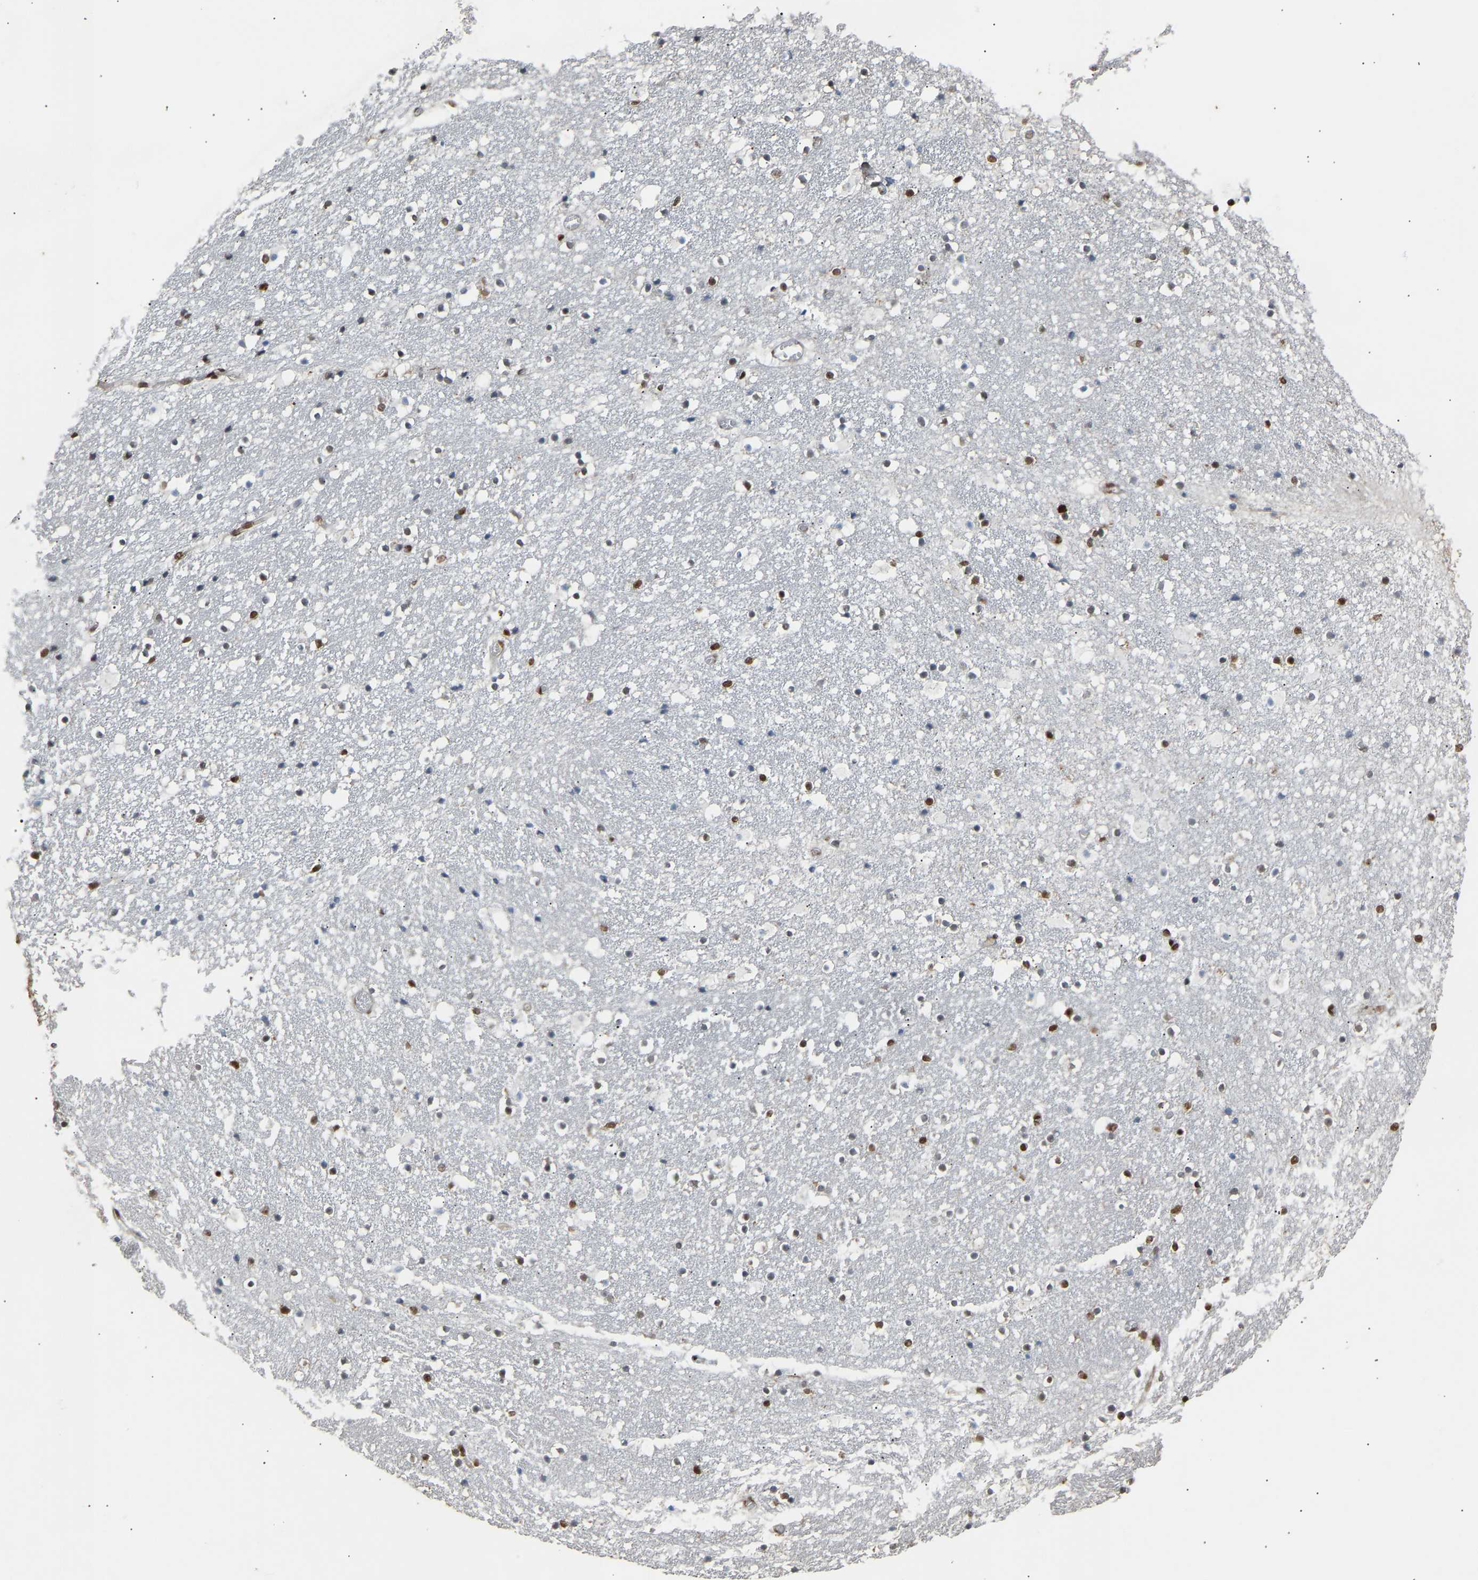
{"staining": {"intensity": "moderate", "quantity": ">75%", "location": "nuclear"}, "tissue": "caudate", "cell_type": "Glial cells", "image_type": "normal", "snomed": [{"axis": "morphology", "description": "Normal tissue, NOS"}, {"axis": "topography", "description": "Lateral ventricle wall"}], "caption": "Immunohistochemical staining of unremarkable human caudate demonstrates medium levels of moderate nuclear positivity in approximately >75% of glial cells. (brown staining indicates protein expression, while blue staining denotes nuclei).", "gene": "ALYREF", "patient": {"sex": "male", "age": 45}}